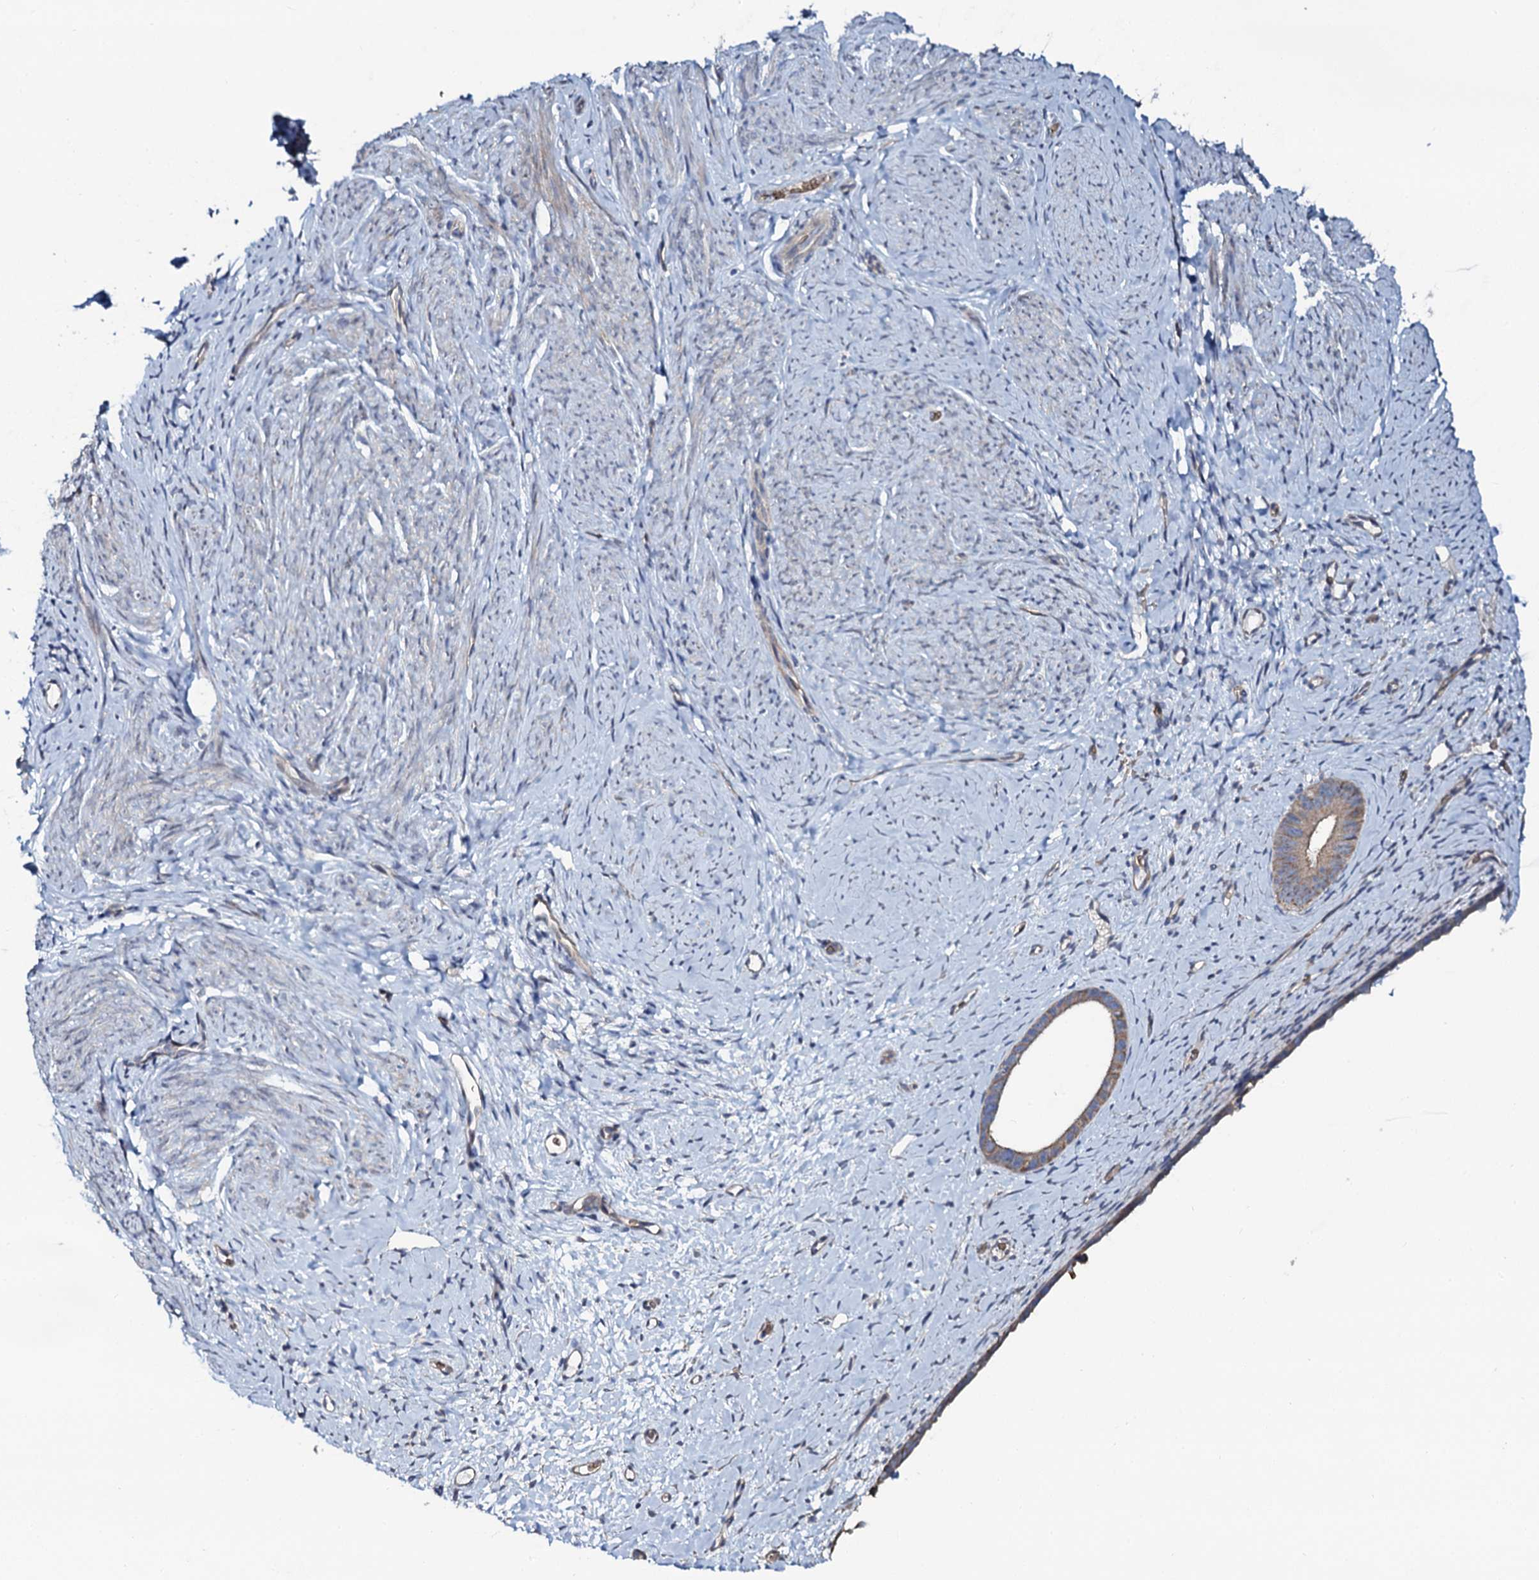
{"staining": {"intensity": "negative", "quantity": "none", "location": "none"}, "tissue": "endometrium", "cell_type": "Cells in endometrial stroma", "image_type": "normal", "snomed": [{"axis": "morphology", "description": "Normal tissue, NOS"}, {"axis": "topography", "description": "Endometrium"}], "caption": "Immunohistochemistry photomicrograph of normal endometrium: human endometrium stained with DAB (3,3'-diaminobenzidine) reveals no significant protein positivity in cells in endometrial stroma. (Brightfield microscopy of DAB (3,3'-diaminobenzidine) immunohistochemistry at high magnification).", "gene": "C10orf88", "patient": {"sex": "female", "age": 65}}